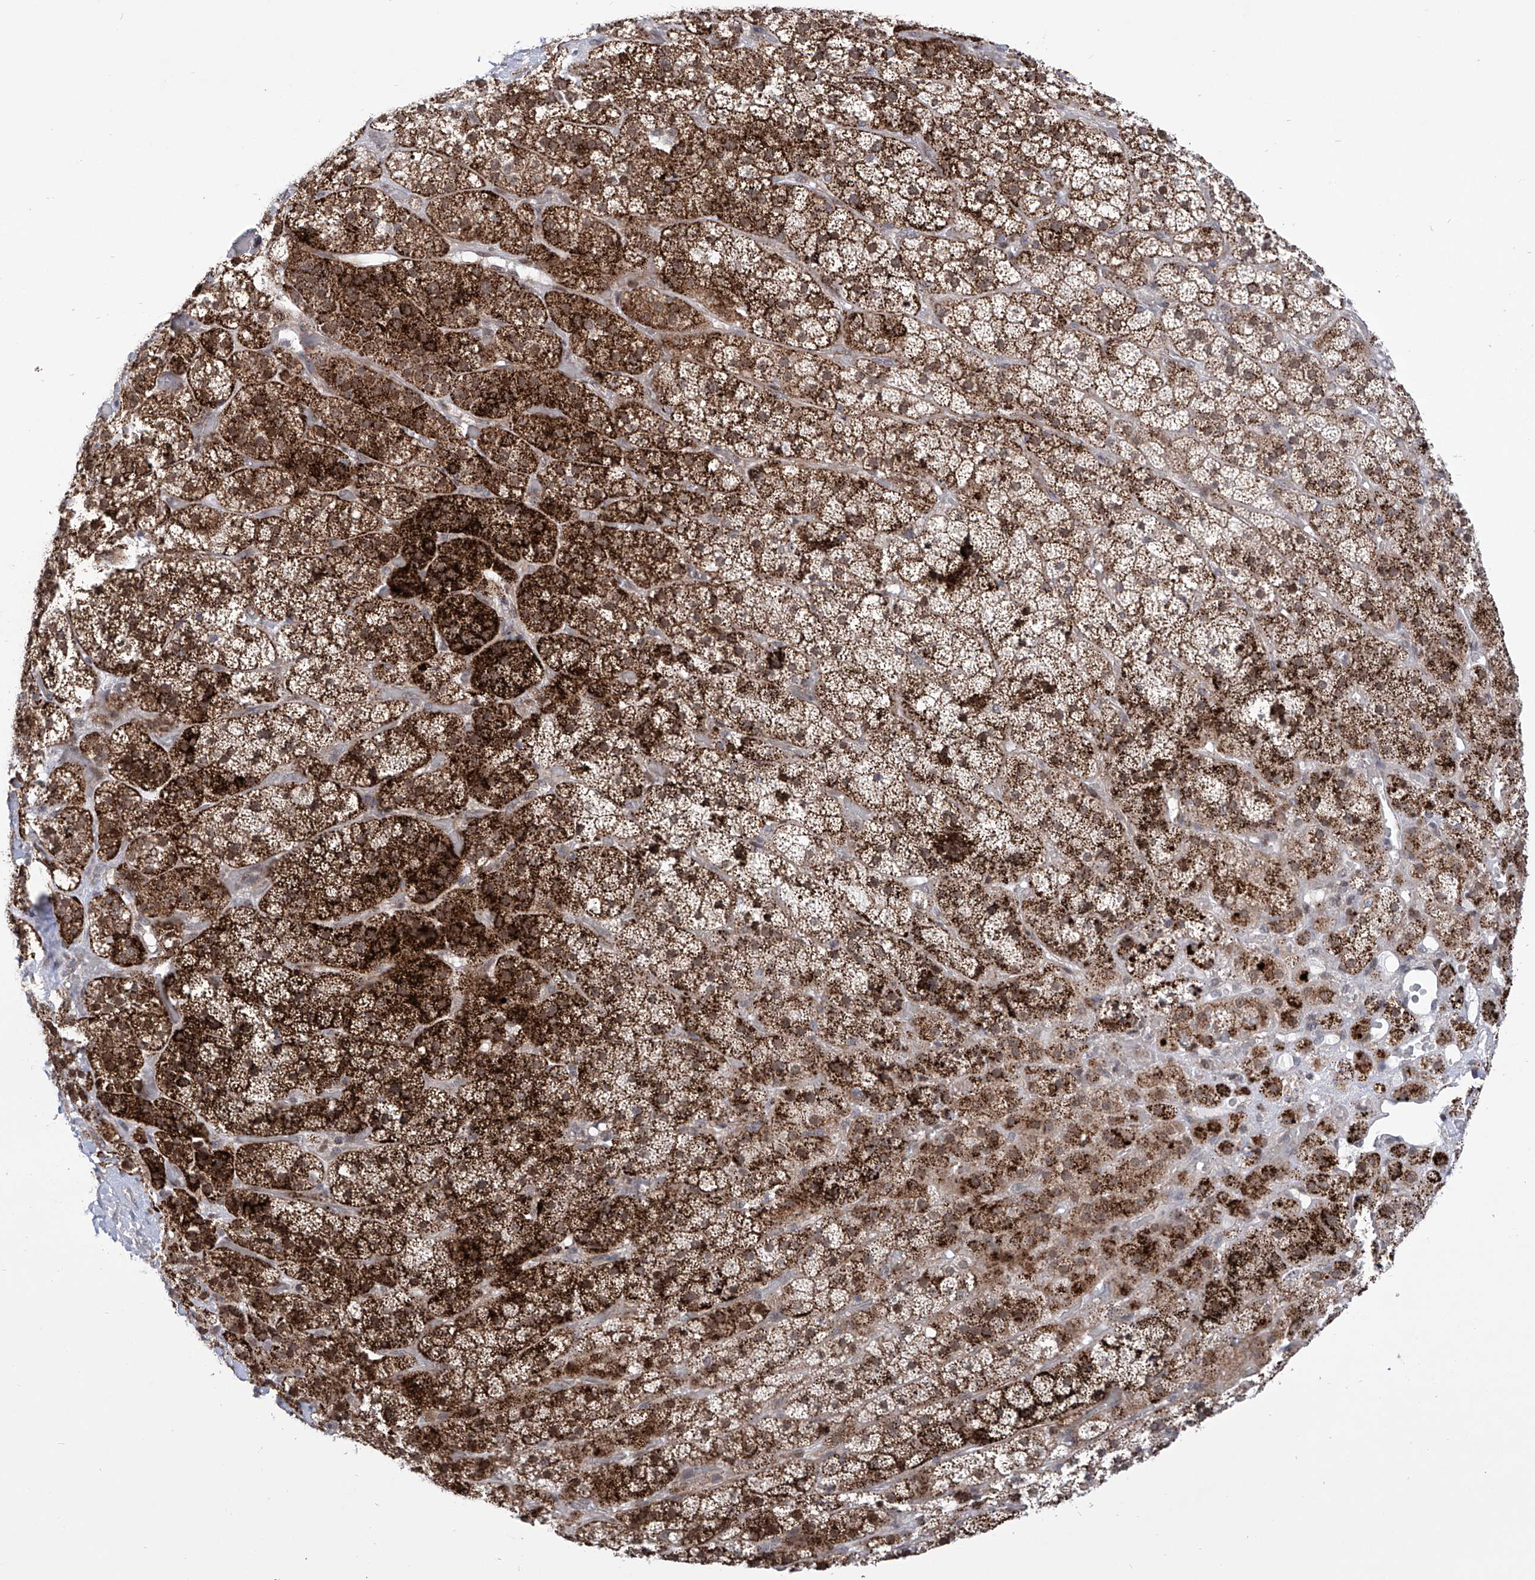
{"staining": {"intensity": "strong", "quantity": ">75%", "location": "cytoplasmic/membranous"}, "tissue": "adrenal gland", "cell_type": "Glandular cells", "image_type": "normal", "snomed": [{"axis": "morphology", "description": "Normal tissue, NOS"}, {"axis": "topography", "description": "Adrenal gland"}], "caption": "Adrenal gland stained for a protein (brown) displays strong cytoplasmic/membranous positive staining in approximately >75% of glandular cells.", "gene": "CEP290", "patient": {"sex": "male", "age": 57}}